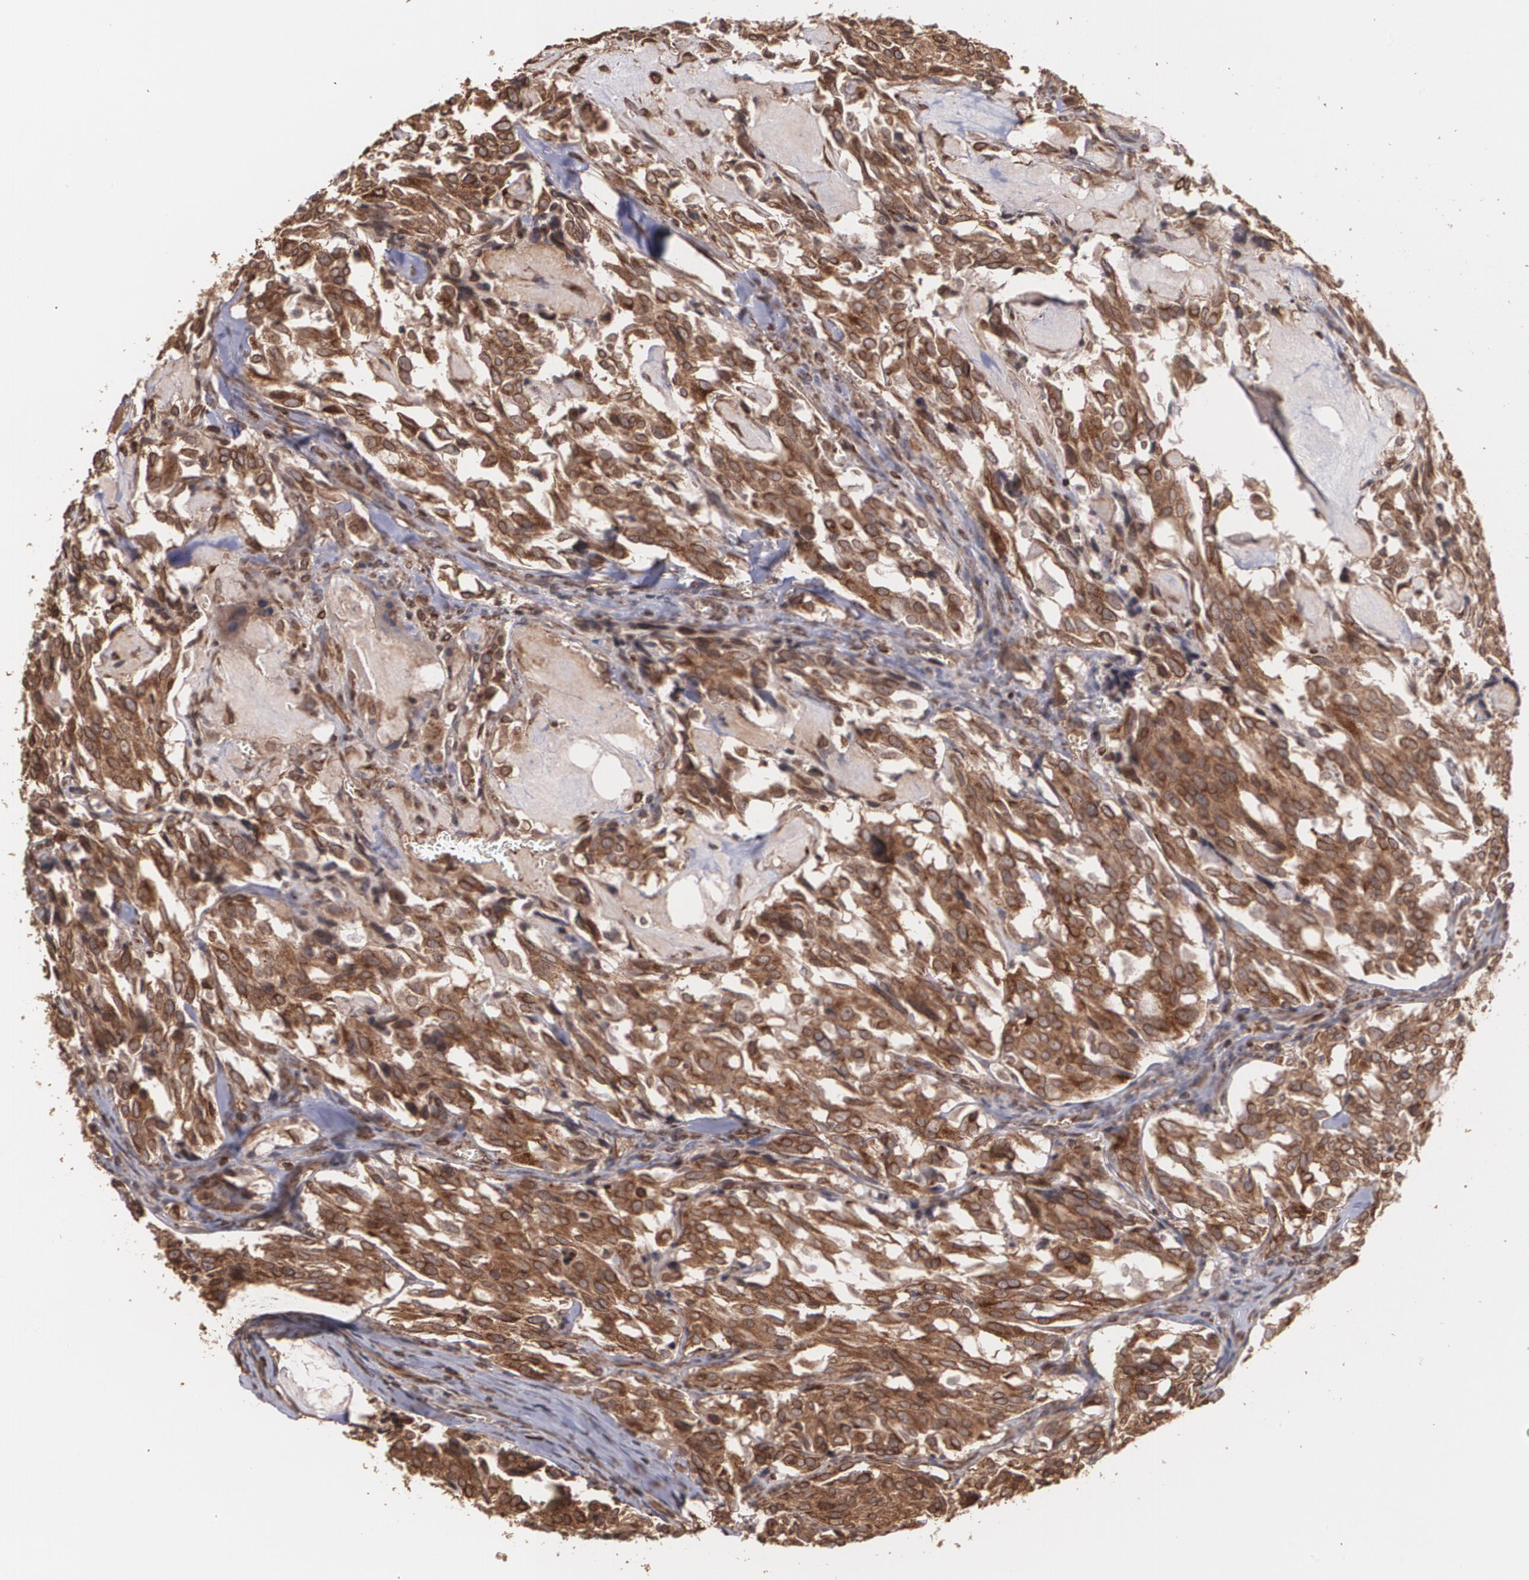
{"staining": {"intensity": "strong", "quantity": ">75%", "location": "cytoplasmic/membranous"}, "tissue": "thyroid cancer", "cell_type": "Tumor cells", "image_type": "cancer", "snomed": [{"axis": "morphology", "description": "Carcinoma, NOS"}, {"axis": "morphology", "description": "Carcinoid, malignant, NOS"}, {"axis": "topography", "description": "Thyroid gland"}], "caption": "Immunohistochemistry (IHC) photomicrograph of neoplastic tissue: malignant carcinoid (thyroid) stained using immunohistochemistry reveals high levels of strong protein expression localized specifically in the cytoplasmic/membranous of tumor cells, appearing as a cytoplasmic/membranous brown color.", "gene": "TRIP11", "patient": {"sex": "male", "age": 33}}